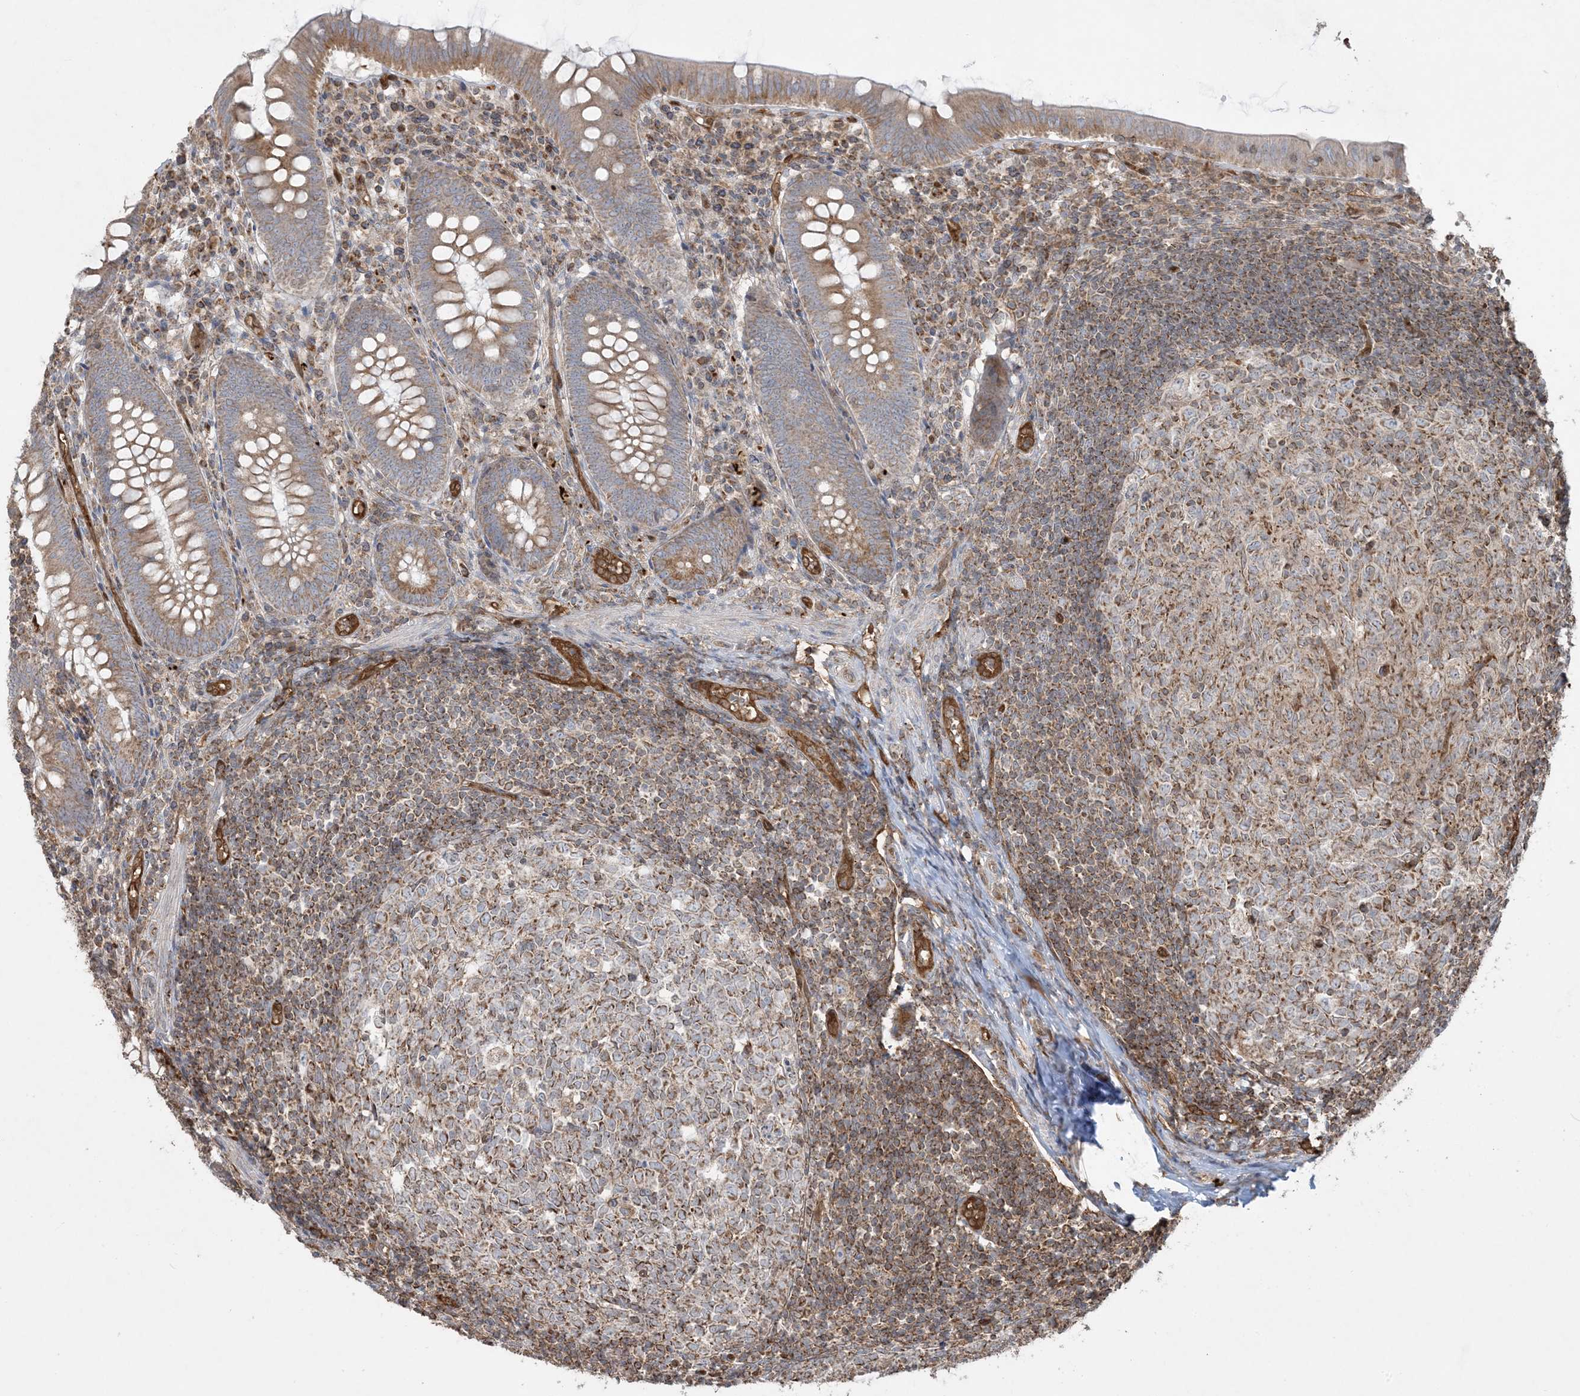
{"staining": {"intensity": "moderate", "quantity": ">75%", "location": "cytoplasmic/membranous"}, "tissue": "appendix", "cell_type": "Glandular cells", "image_type": "normal", "snomed": [{"axis": "morphology", "description": "Normal tissue, NOS"}, {"axis": "topography", "description": "Appendix"}], "caption": "There is medium levels of moderate cytoplasmic/membranous staining in glandular cells of benign appendix, as demonstrated by immunohistochemical staining (brown color).", "gene": "PPM1F", "patient": {"sex": "male", "age": 14}}